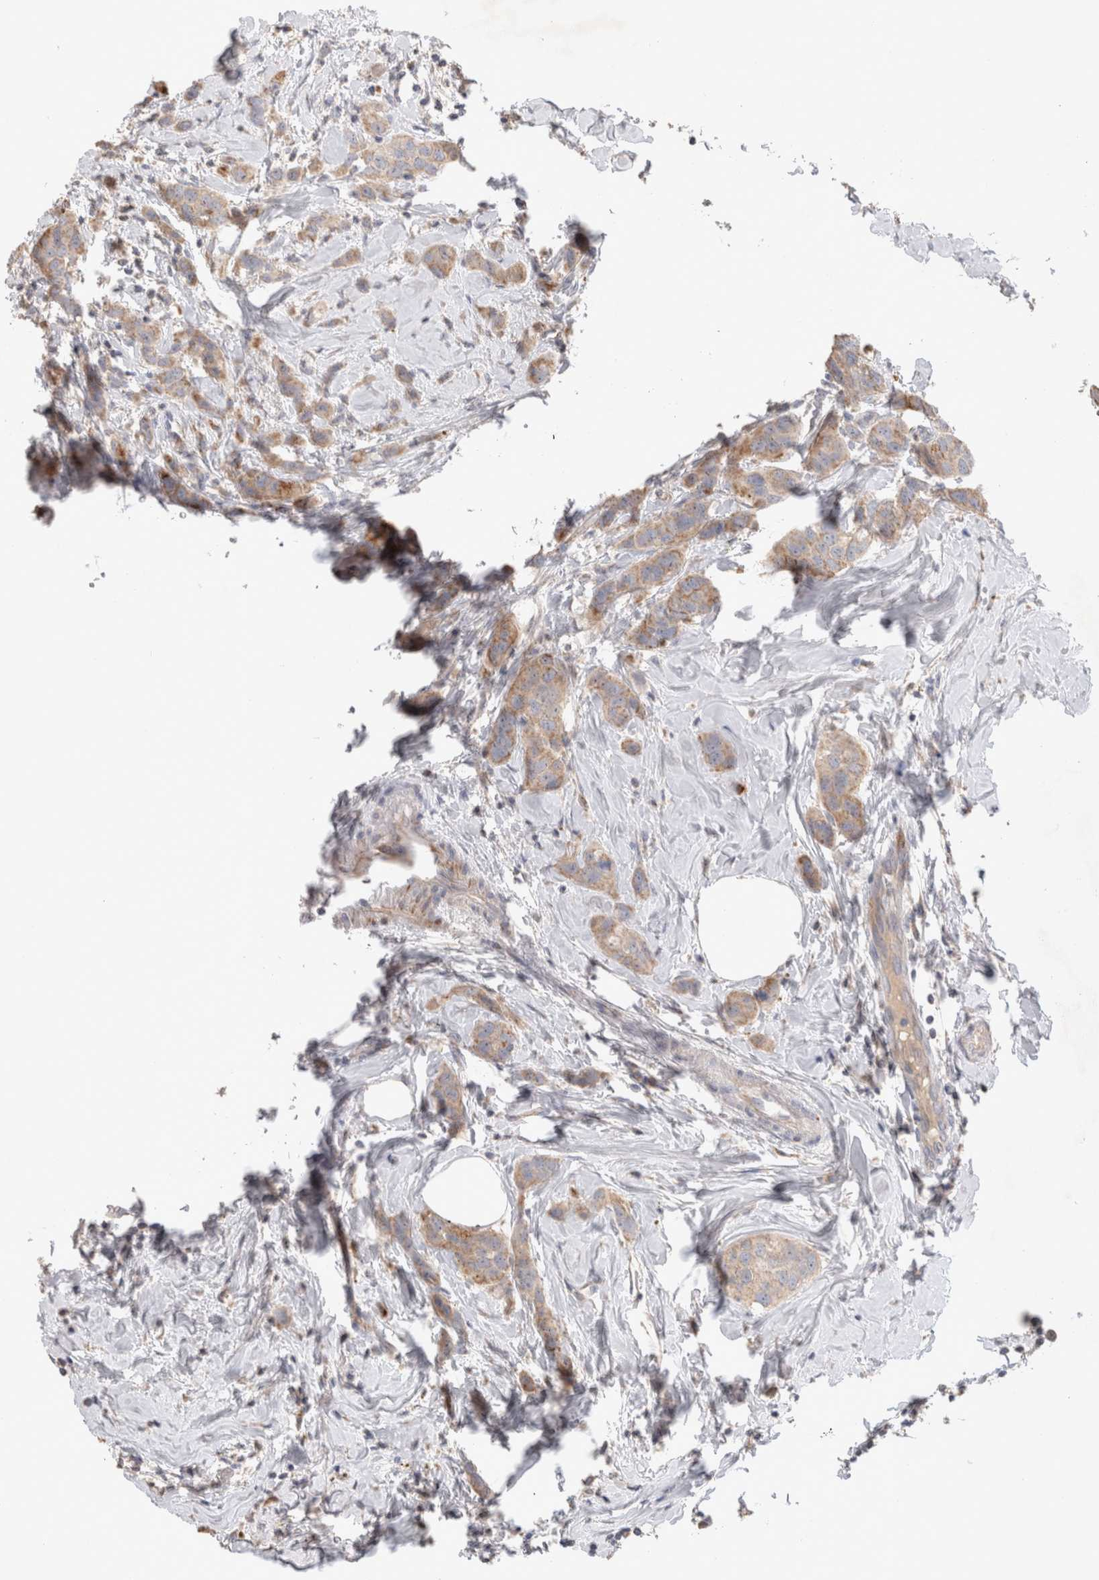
{"staining": {"intensity": "moderate", "quantity": "25%-75%", "location": "cytoplasmic/membranous"}, "tissue": "breast cancer", "cell_type": "Tumor cells", "image_type": "cancer", "snomed": [{"axis": "morphology", "description": "Duct carcinoma"}, {"axis": "topography", "description": "Breast"}], "caption": "Immunohistochemical staining of breast cancer (invasive ductal carcinoma) exhibits medium levels of moderate cytoplasmic/membranous protein expression in about 25%-75% of tumor cells.", "gene": "CHADL", "patient": {"sex": "female", "age": 50}}